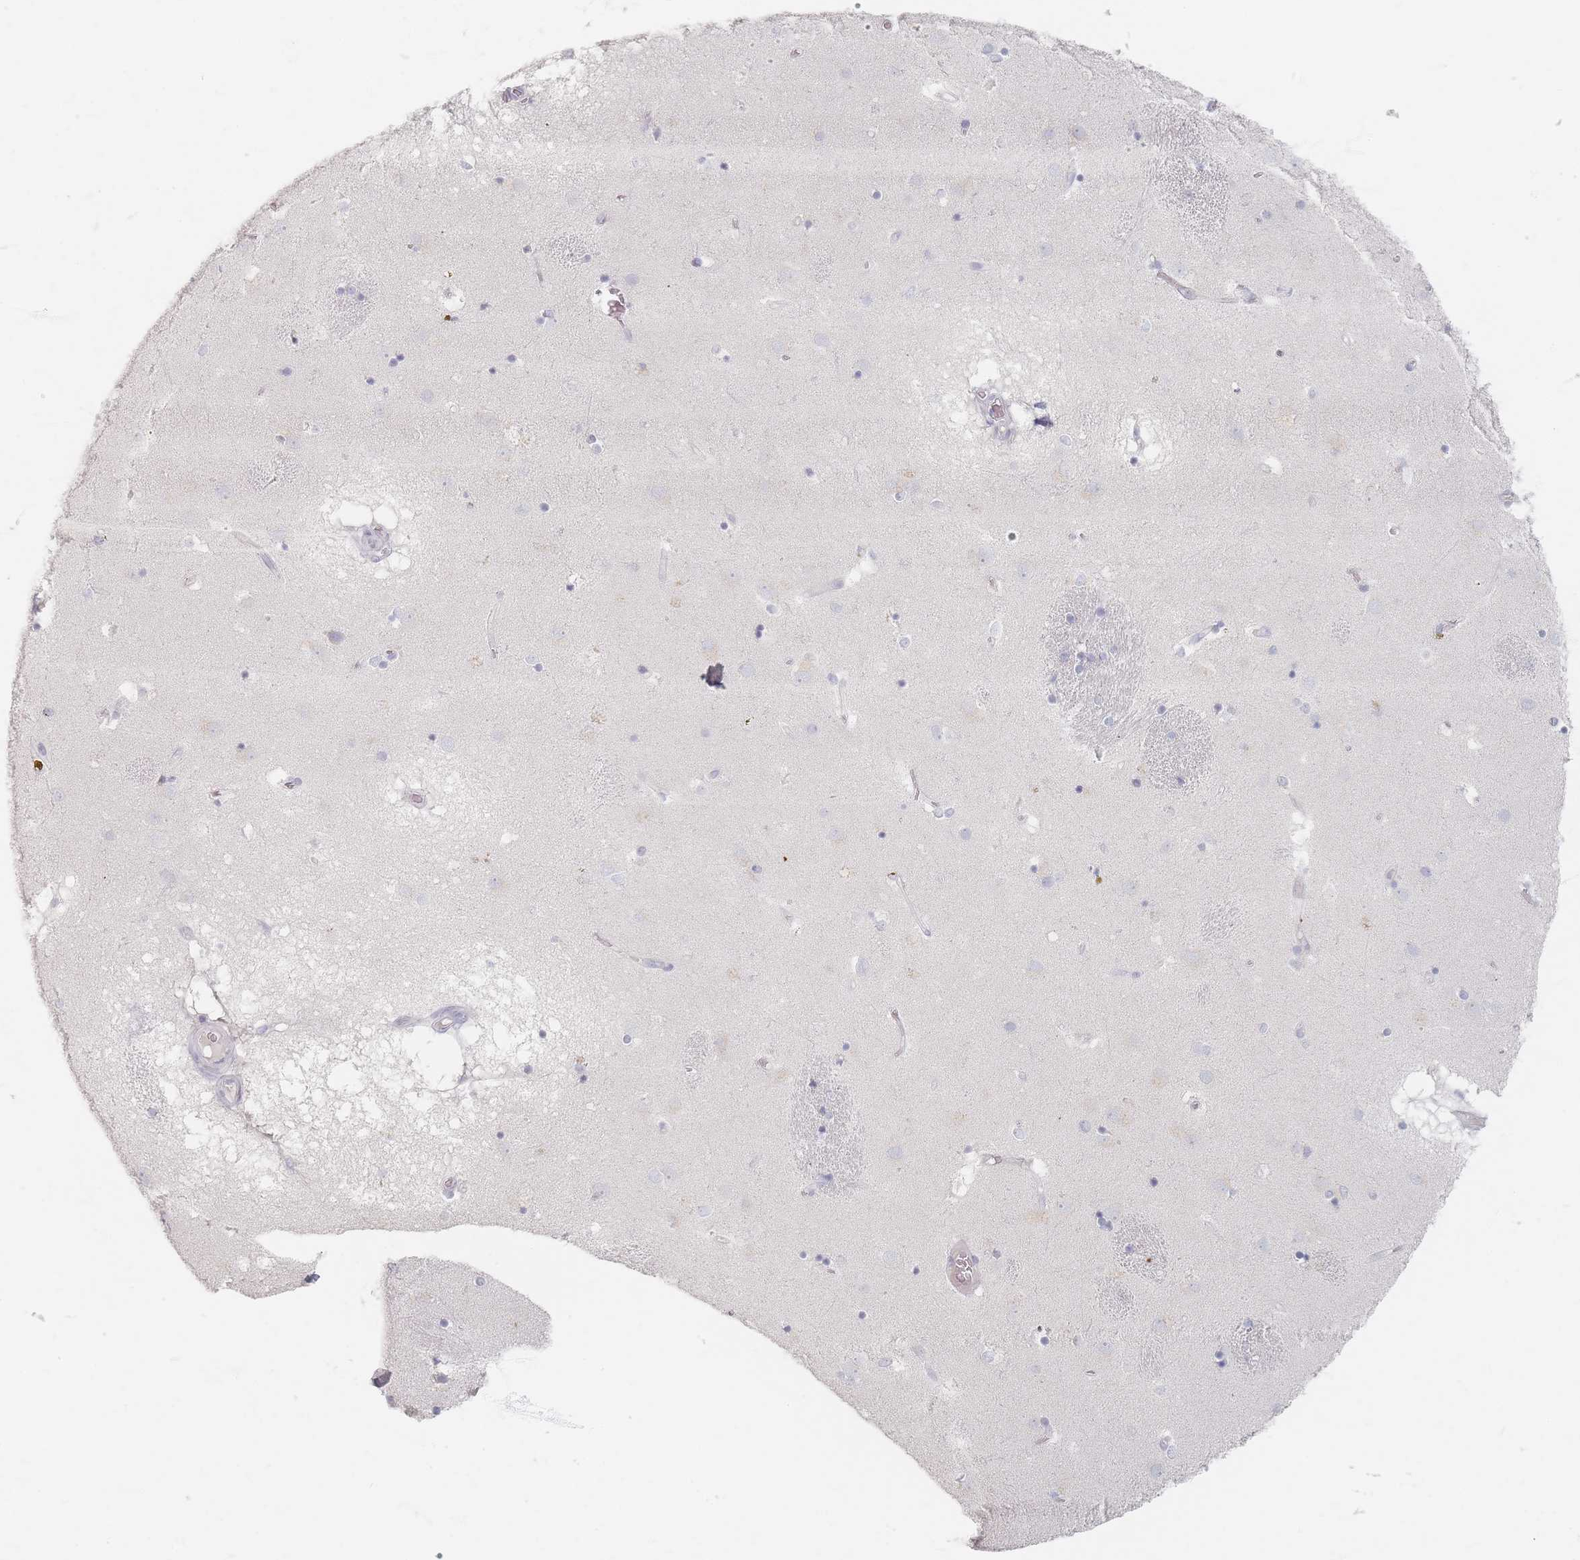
{"staining": {"intensity": "negative", "quantity": "none", "location": "none"}, "tissue": "caudate", "cell_type": "Glial cells", "image_type": "normal", "snomed": [{"axis": "morphology", "description": "Normal tissue, NOS"}, {"axis": "topography", "description": "Lateral ventricle wall"}], "caption": "The histopathology image displays no staining of glial cells in normal caudate.", "gene": "CD37", "patient": {"sex": "male", "age": 70}}